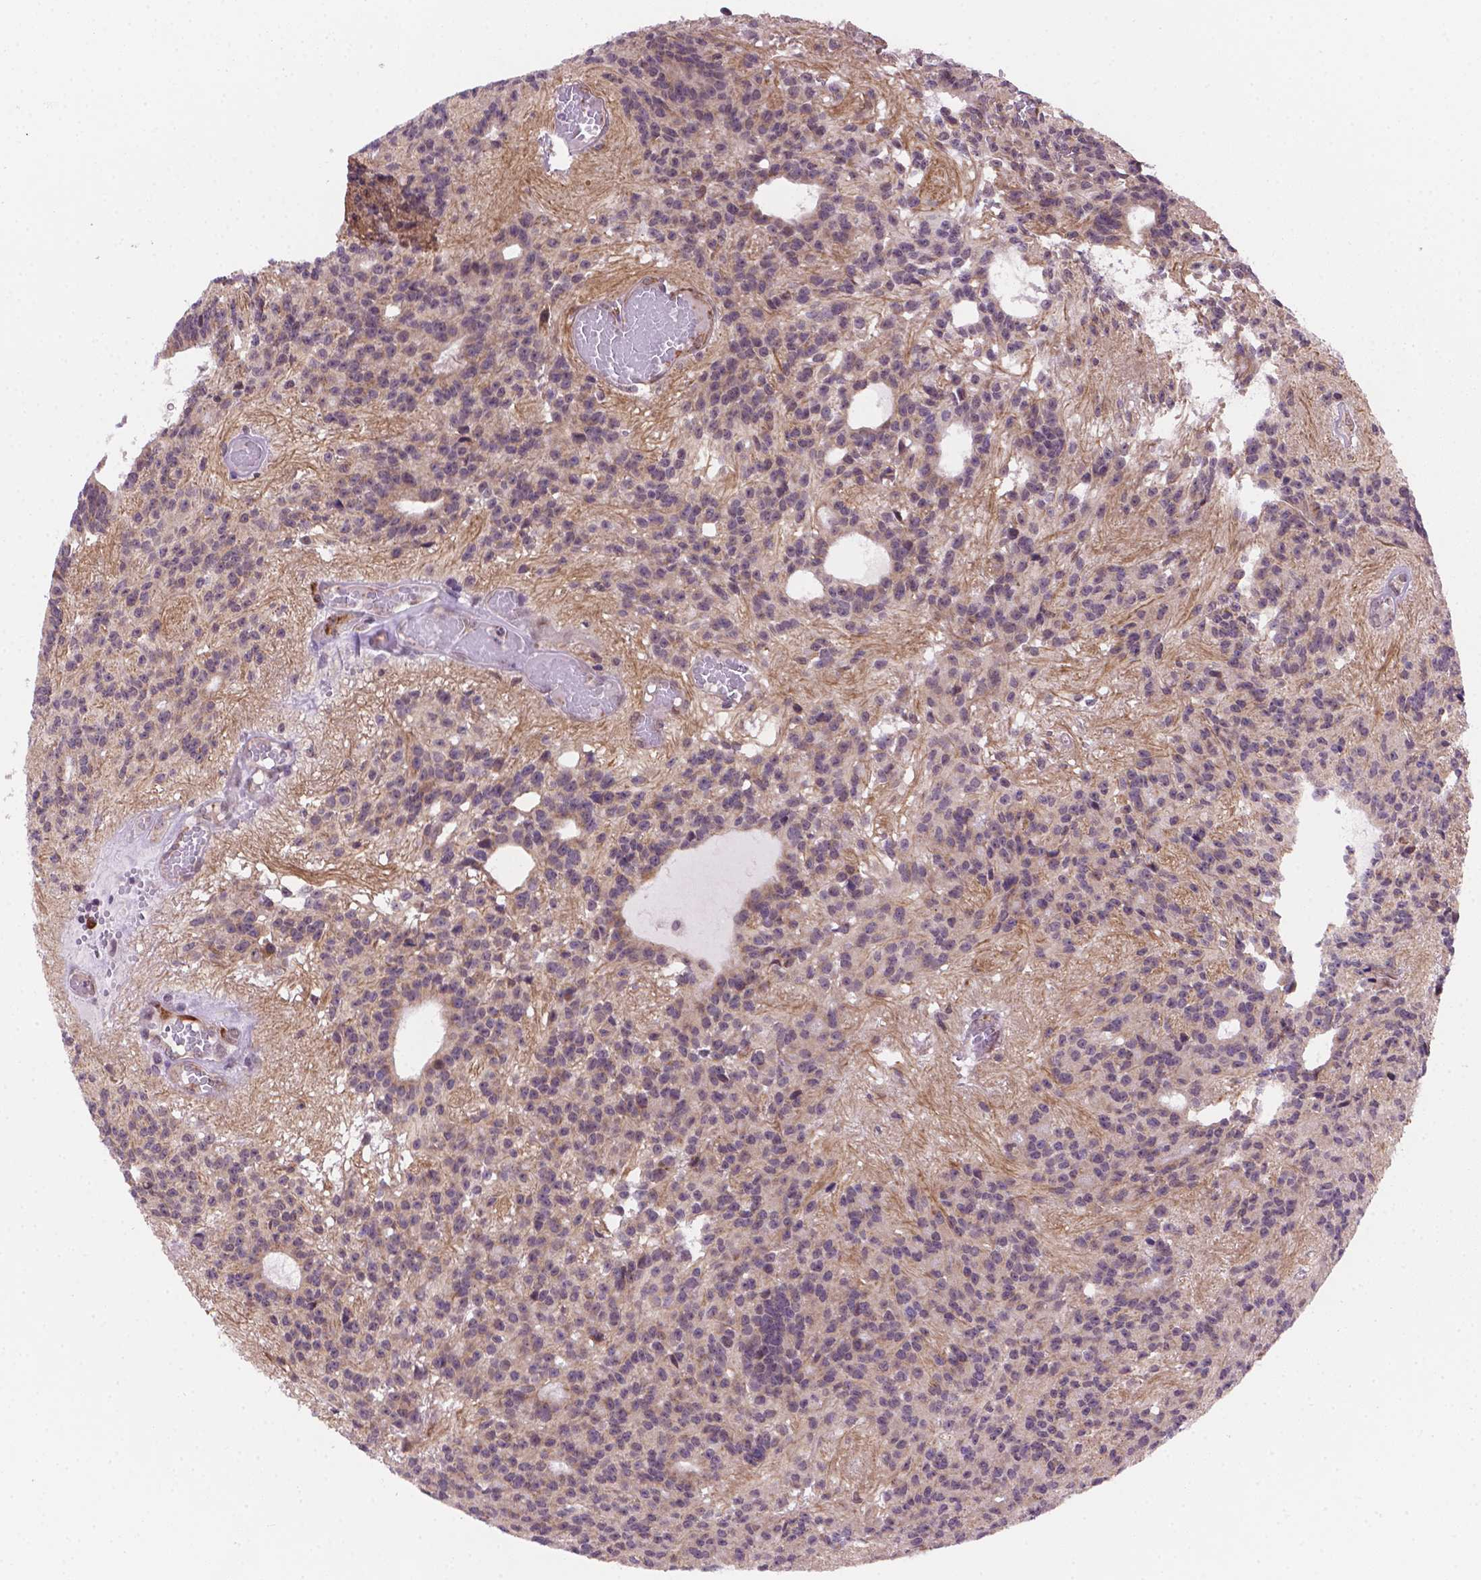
{"staining": {"intensity": "weak", "quantity": "<25%", "location": "cytoplasmic/membranous"}, "tissue": "glioma", "cell_type": "Tumor cells", "image_type": "cancer", "snomed": [{"axis": "morphology", "description": "Glioma, malignant, Low grade"}, {"axis": "topography", "description": "Brain"}], "caption": "An image of glioma stained for a protein demonstrates no brown staining in tumor cells.", "gene": "FNIP1", "patient": {"sex": "male", "age": 31}}